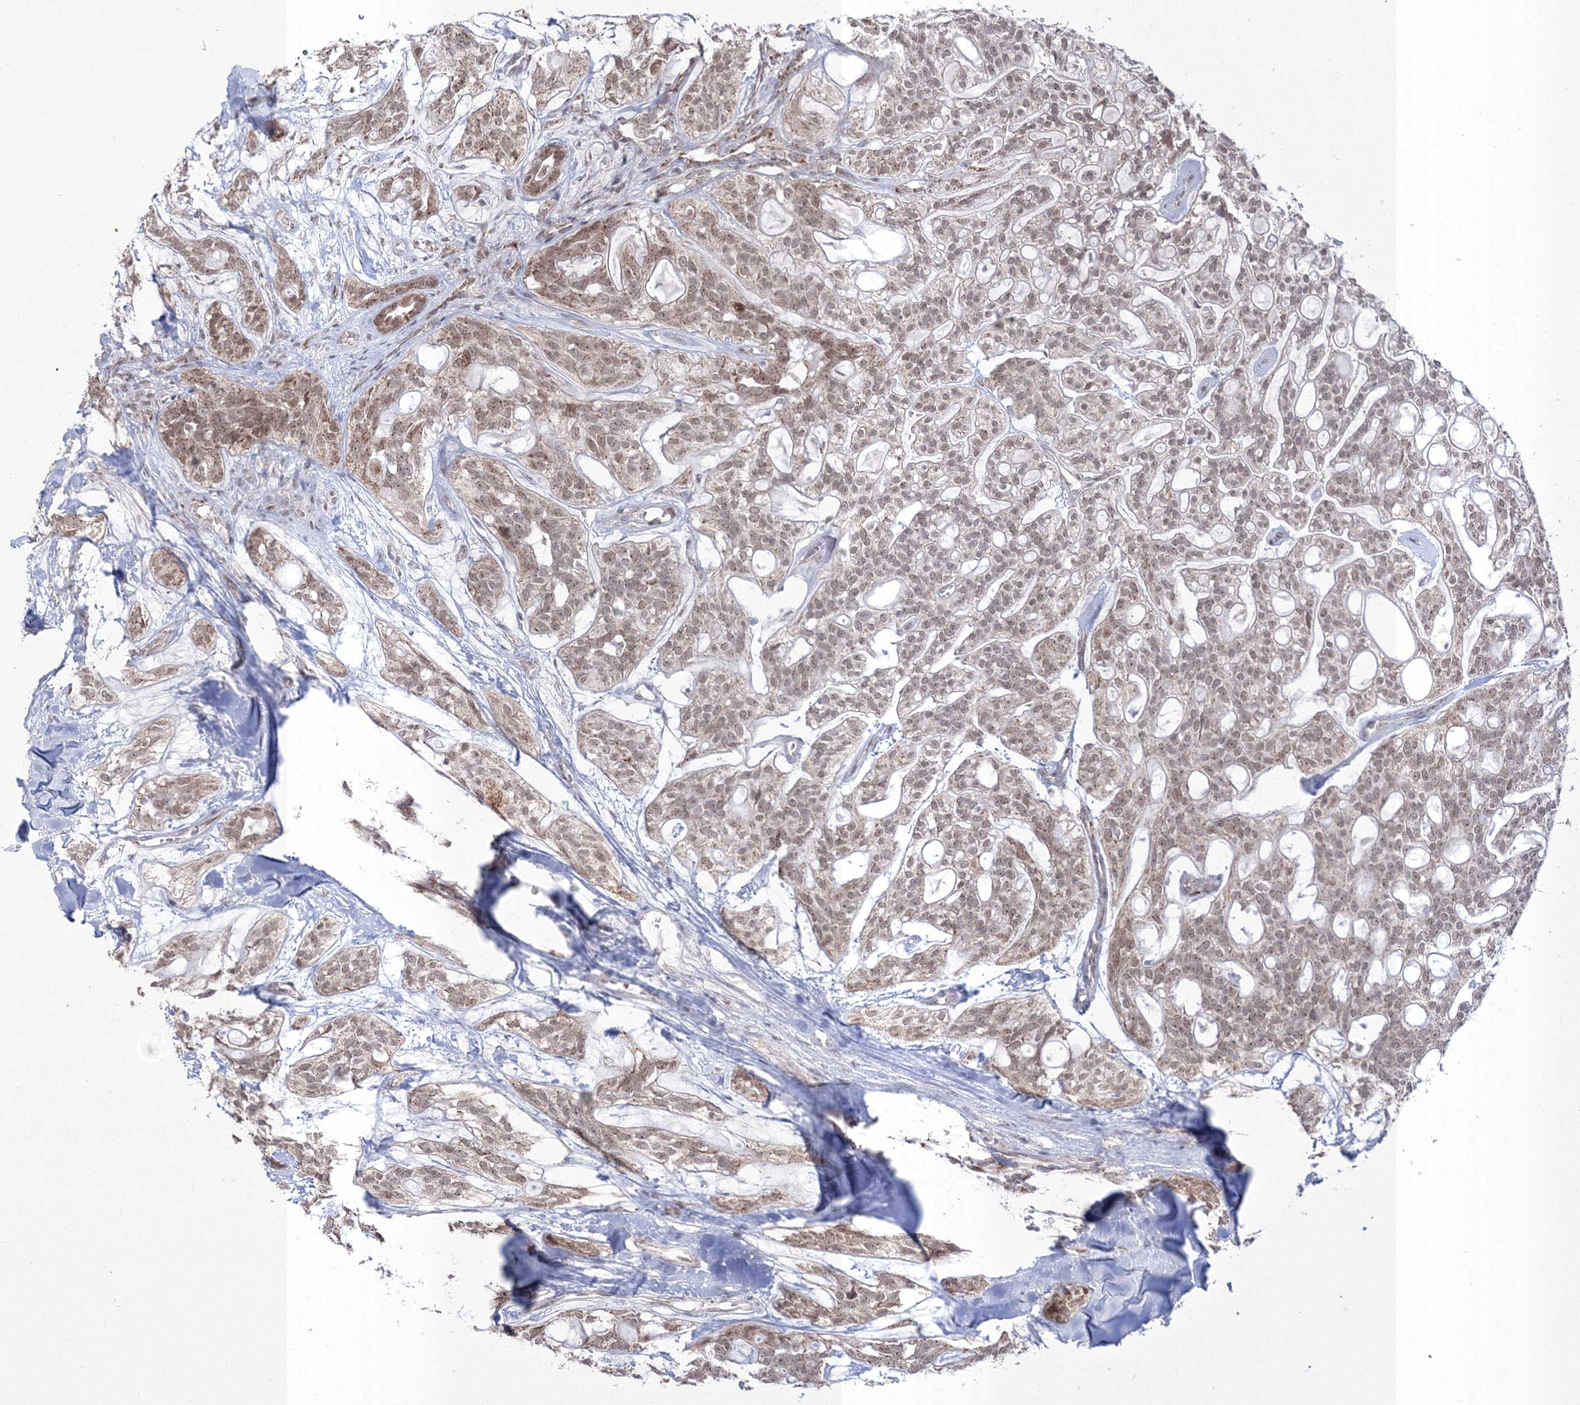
{"staining": {"intensity": "strong", "quantity": ">75%", "location": "cytoplasmic/membranous,nuclear"}, "tissue": "head and neck cancer", "cell_type": "Tumor cells", "image_type": "cancer", "snomed": [{"axis": "morphology", "description": "Adenocarcinoma, NOS"}, {"axis": "topography", "description": "Head-Neck"}], "caption": "Protein expression analysis of human adenocarcinoma (head and neck) reveals strong cytoplasmic/membranous and nuclear staining in approximately >75% of tumor cells.", "gene": "GRSF1", "patient": {"sex": "male", "age": 66}}